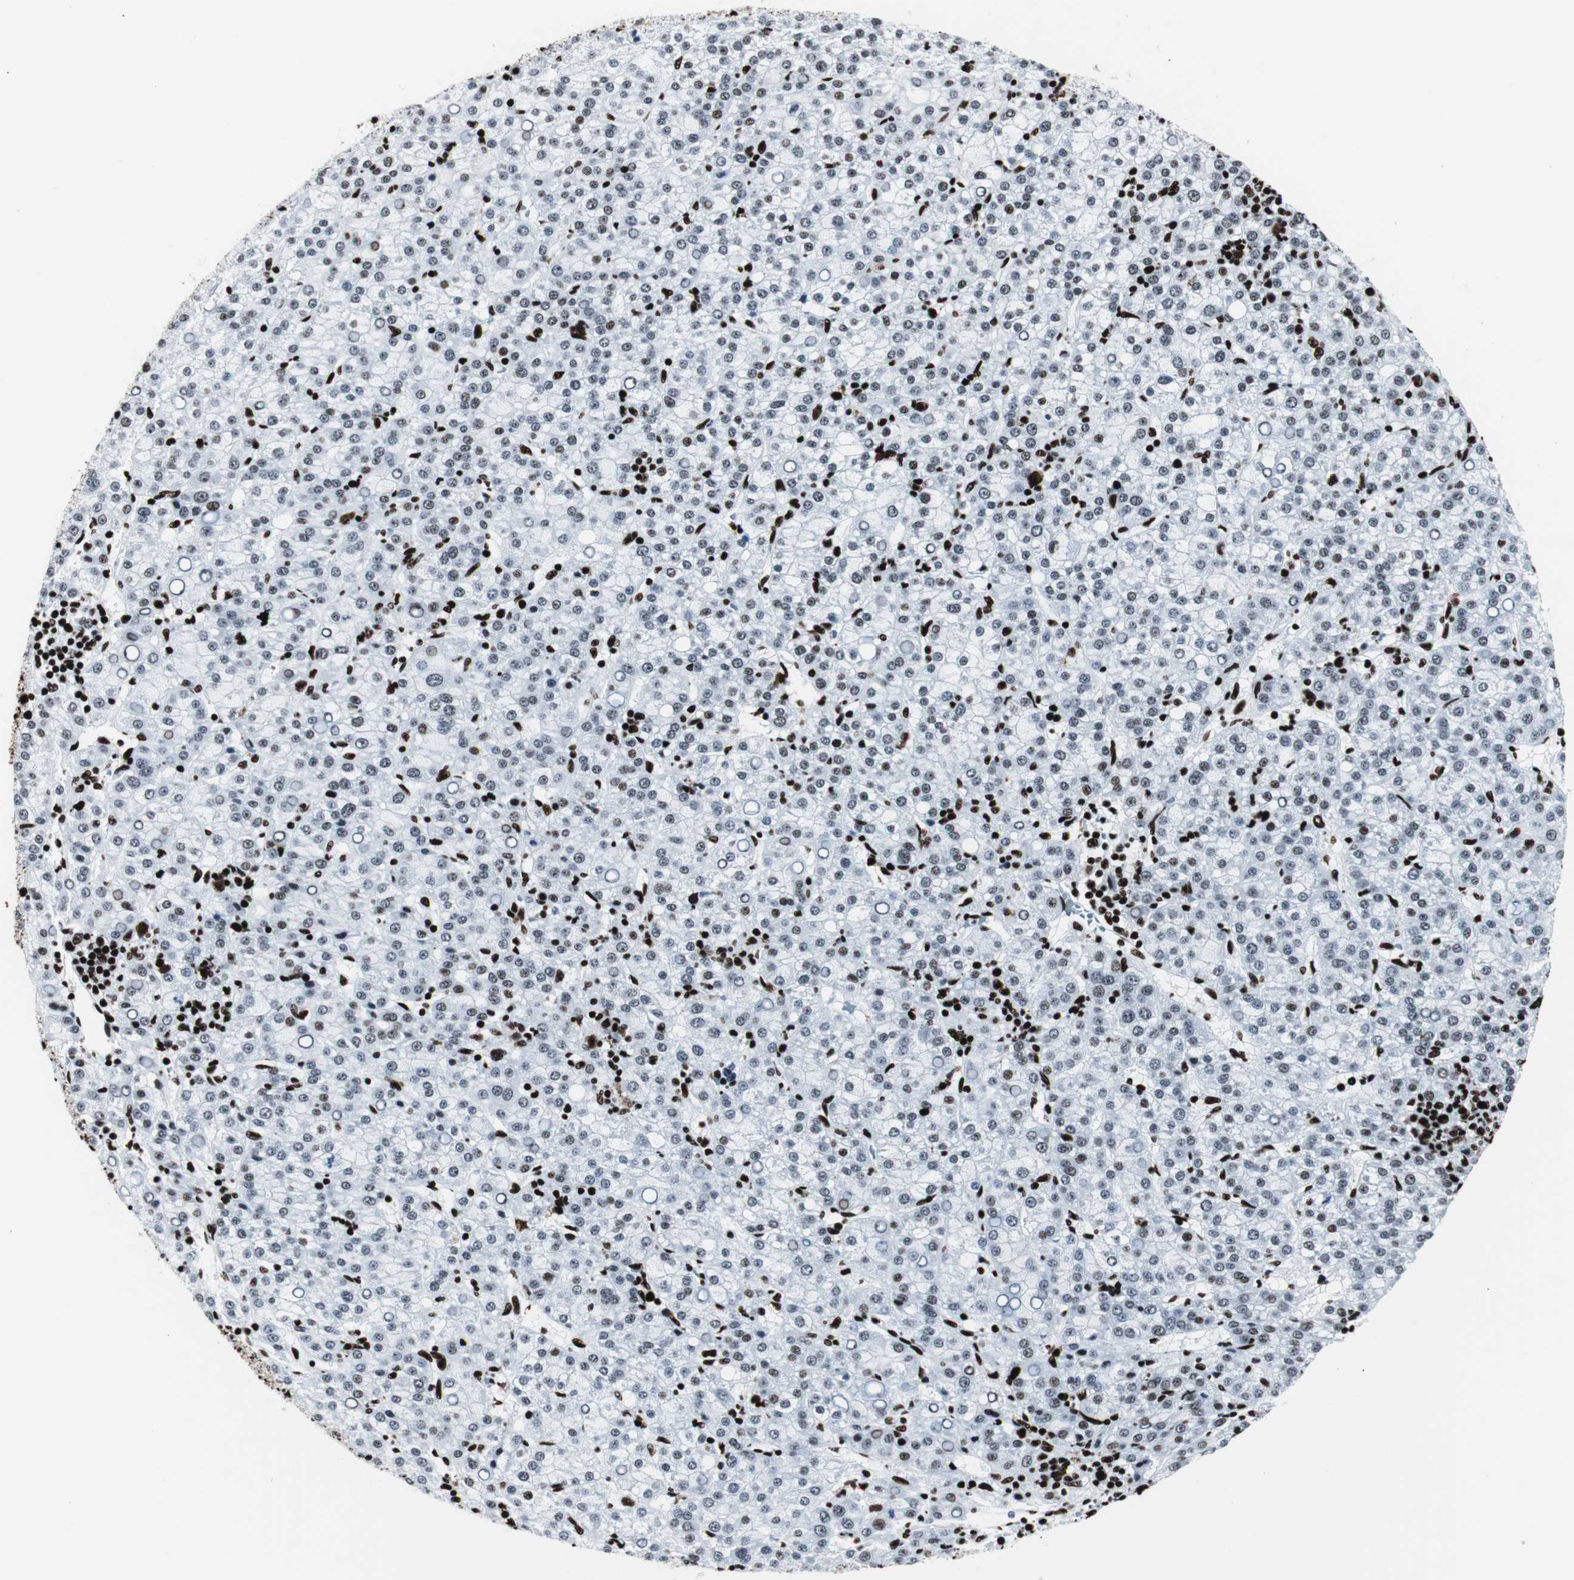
{"staining": {"intensity": "weak", "quantity": "25%-75%", "location": "nuclear"}, "tissue": "liver cancer", "cell_type": "Tumor cells", "image_type": "cancer", "snomed": [{"axis": "morphology", "description": "Carcinoma, Hepatocellular, NOS"}, {"axis": "topography", "description": "Liver"}], "caption": "This is an image of IHC staining of liver hepatocellular carcinoma, which shows weak positivity in the nuclear of tumor cells.", "gene": "NCL", "patient": {"sex": "female", "age": 58}}